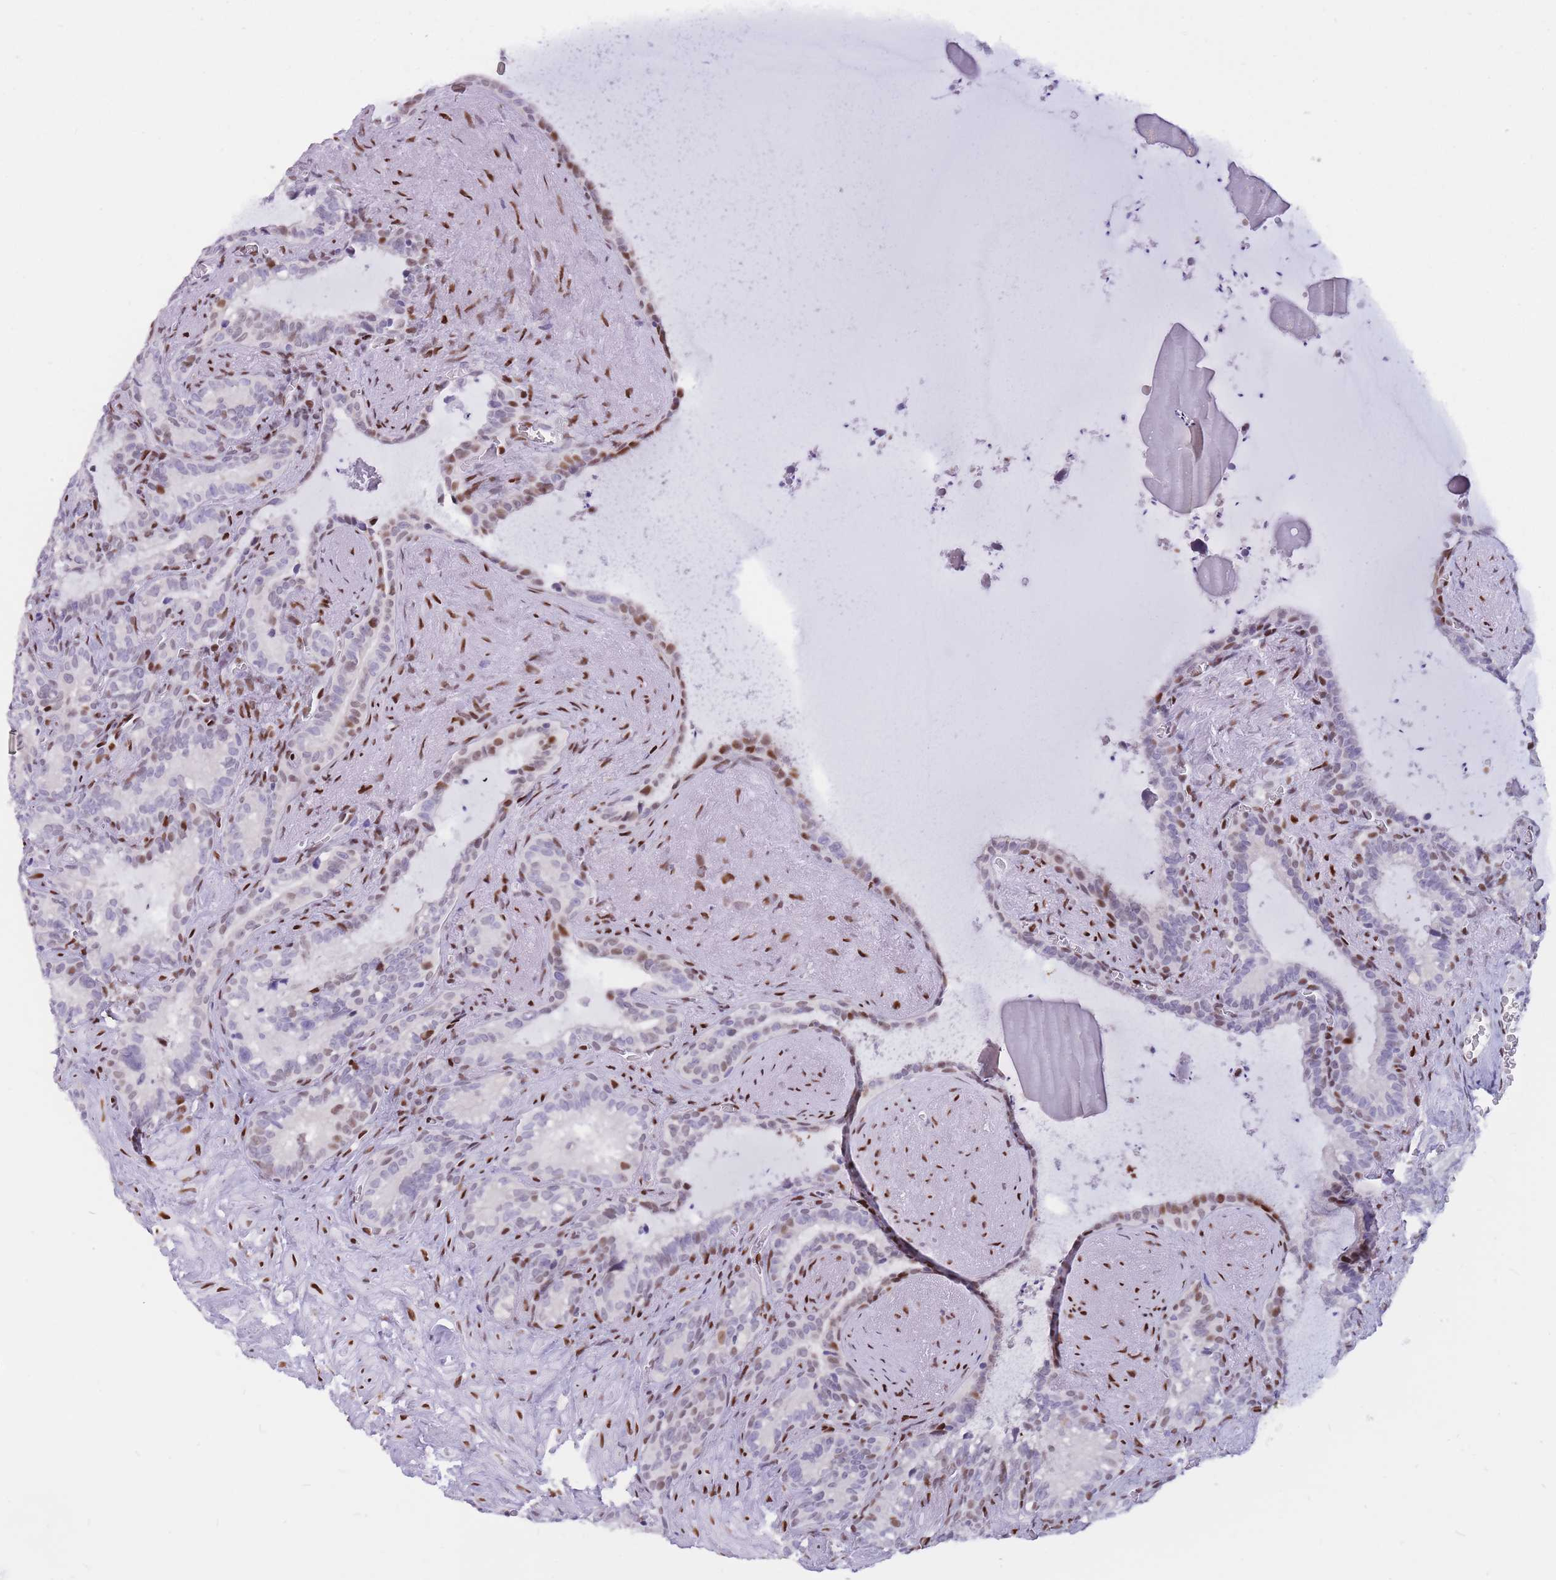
{"staining": {"intensity": "moderate", "quantity": "25%-75%", "location": "nuclear"}, "tissue": "seminal vesicle", "cell_type": "Glandular cells", "image_type": "normal", "snomed": [{"axis": "morphology", "description": "Normal tissue, NOS"}, {"axis": "topography", "description": "Prostate"}, {"axis": "topography", "description": "Seminal veicle"}], "caption": "This photomicrograph demonstrates normal seminal vesicle stained with IHC to label a protein in brown. The nuclear of glandular cells show moderate positivity for the protein. Nuclei are counter-stained blue.", "gene": "NASP", "patient": {"sex": "male", "age": 58}}